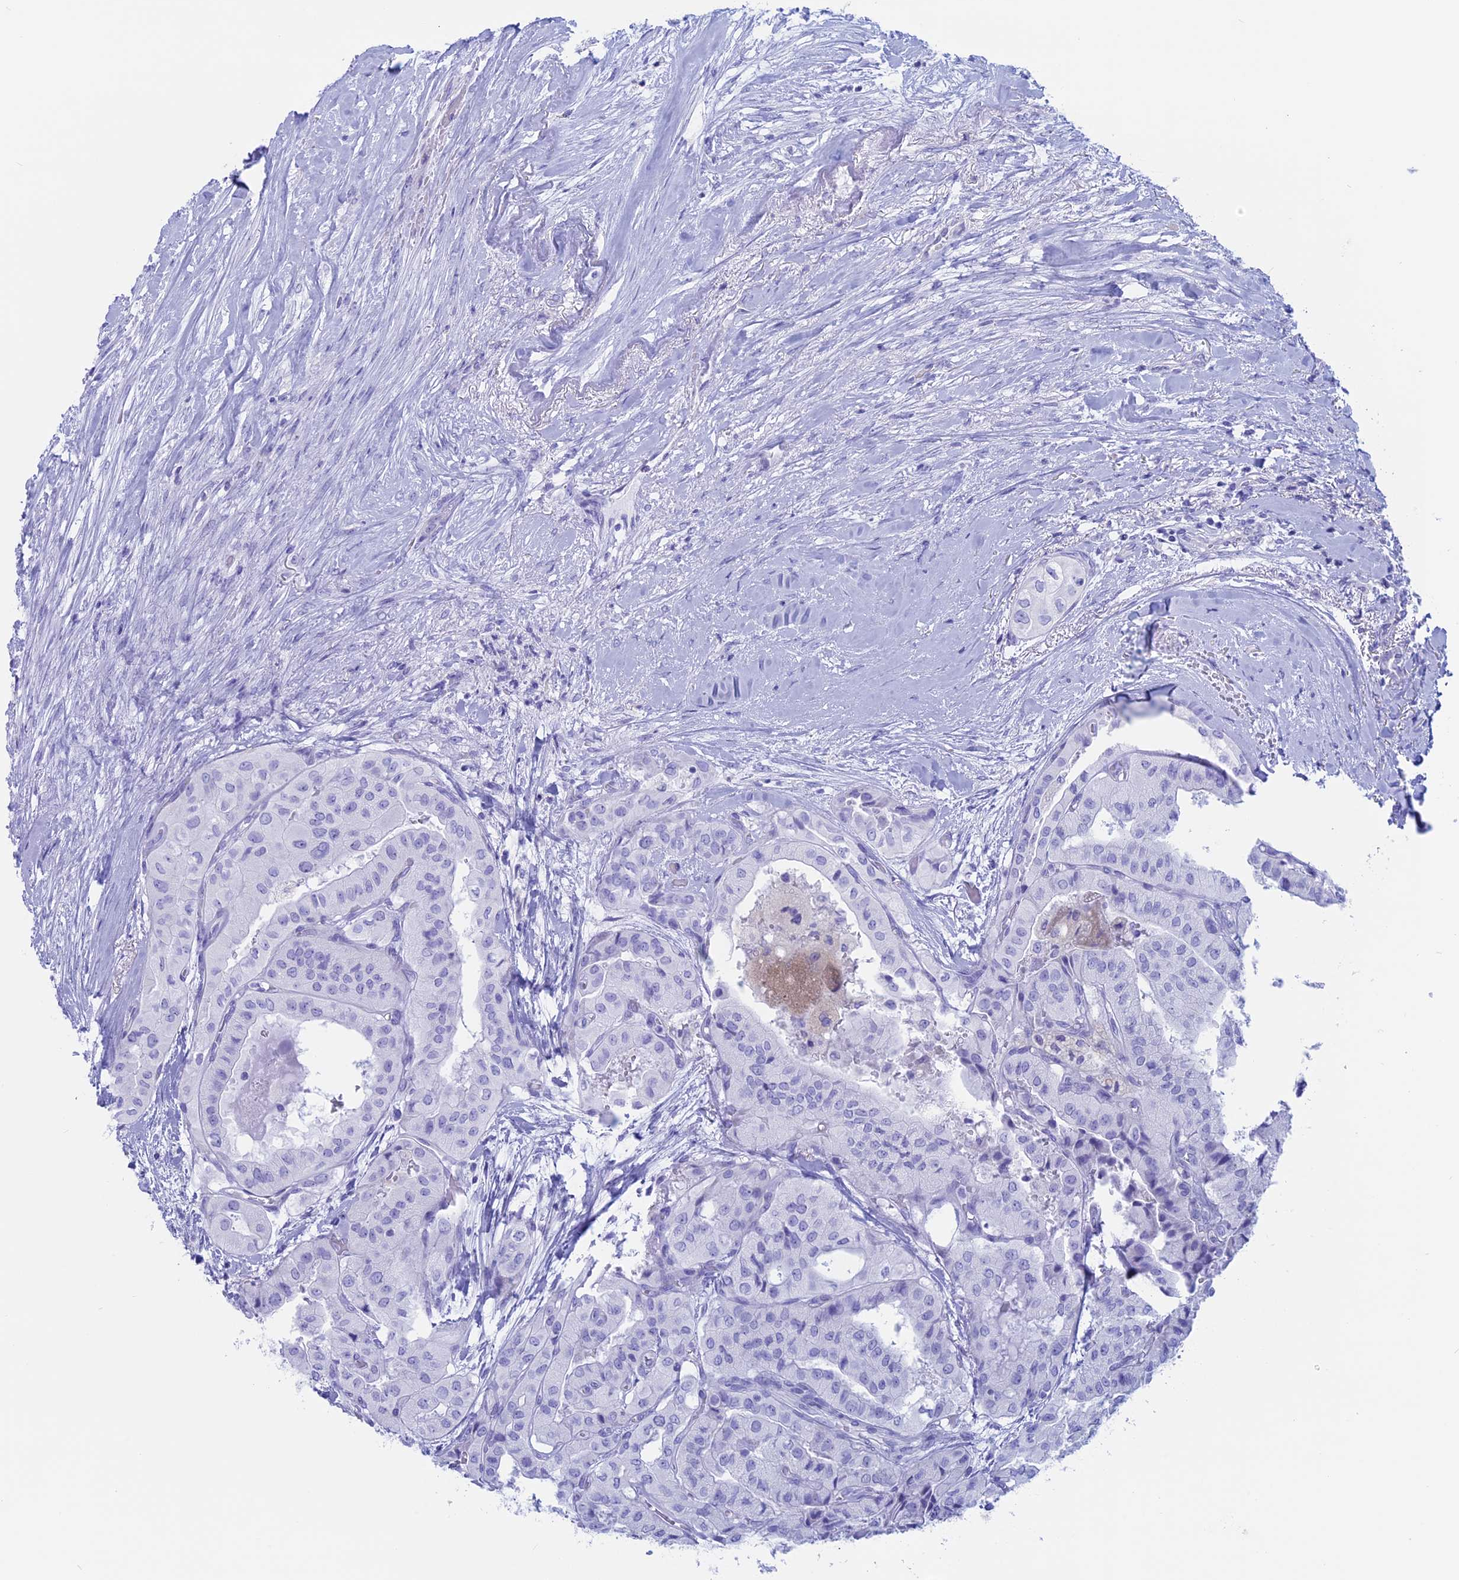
{"staining": {"intensity": "negative", "quantity": "none", "location": "none"}, "tissue": "thyroid cancer", "cell_type": "Tumor cells", "image_type": "cancer", "snomed": [{"axis": "morphology", "description": "Papillary adenocarcinoma, NOS"}, {"axis": "topography", "description": "Thyroid gland"}], "caption": "Tumor cells show no significant positivity in thyroid papillary adenocarcinoma.", "gene": "RP1", "patient": {"sex": "female", "age": 59}}